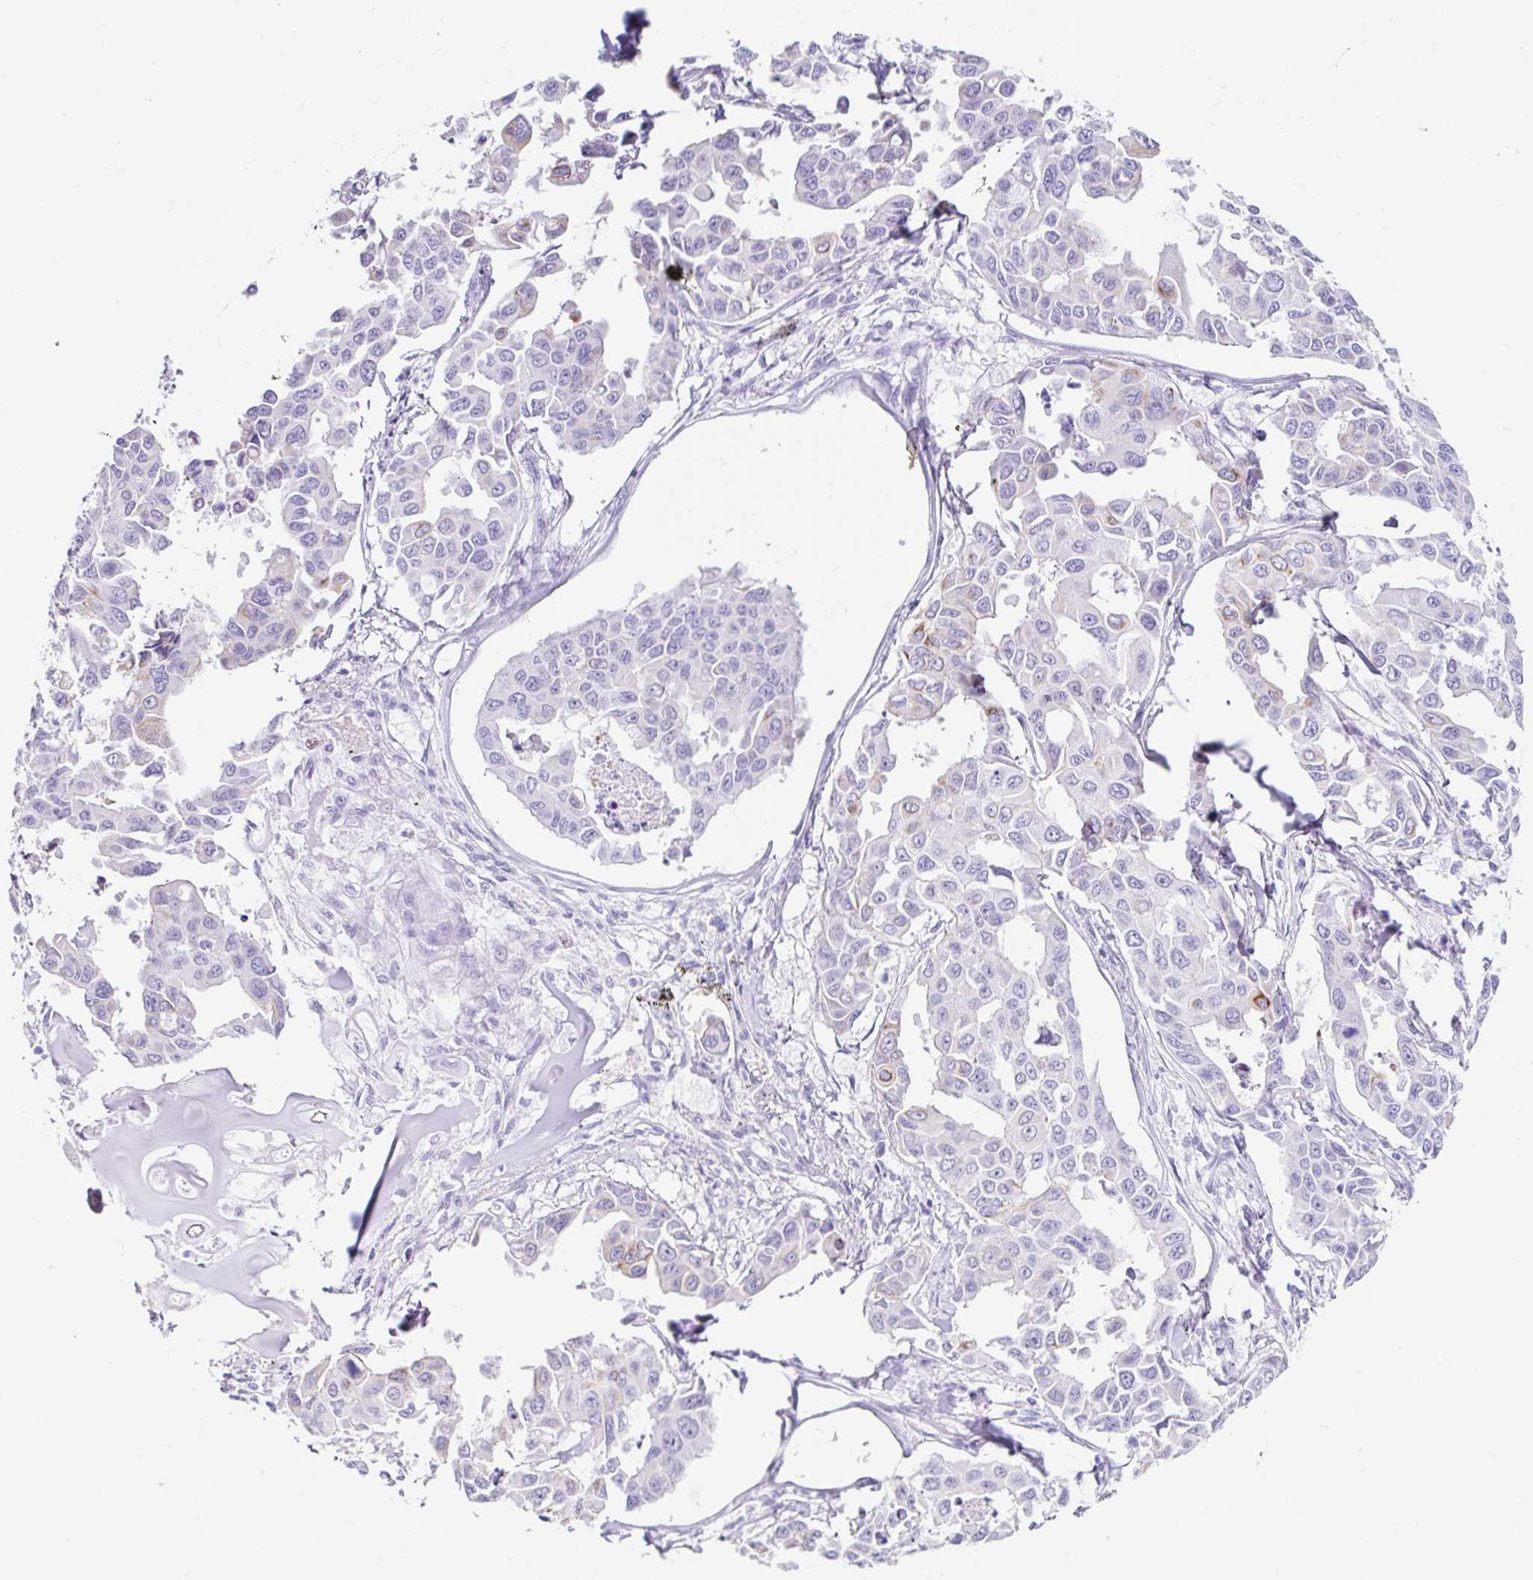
{"staining": {"intensity": "moderate", "quantity": "<25%", "location": "cytoplasmic/membranous"}, "tissue": "lung cancer", "cell_type": "Tumor cells", "image_type": "cancer", "snomed": [{"axis": "morphology", "description": "Adenocarcinoma, NOS"}, {"axis": "topography", "description": "Lung"}], "caption": "Brown immunohistochemical staining in human adenocarcinoma (lung) reveals moderate cytoplasmic/membranous positivity in approximately <25% of tumor cells. The protein of interest is shown in brown color, while the nuclei are stained blue.", "gene": "CLDND2", "patient": {"sex": "male", "age": 64}}